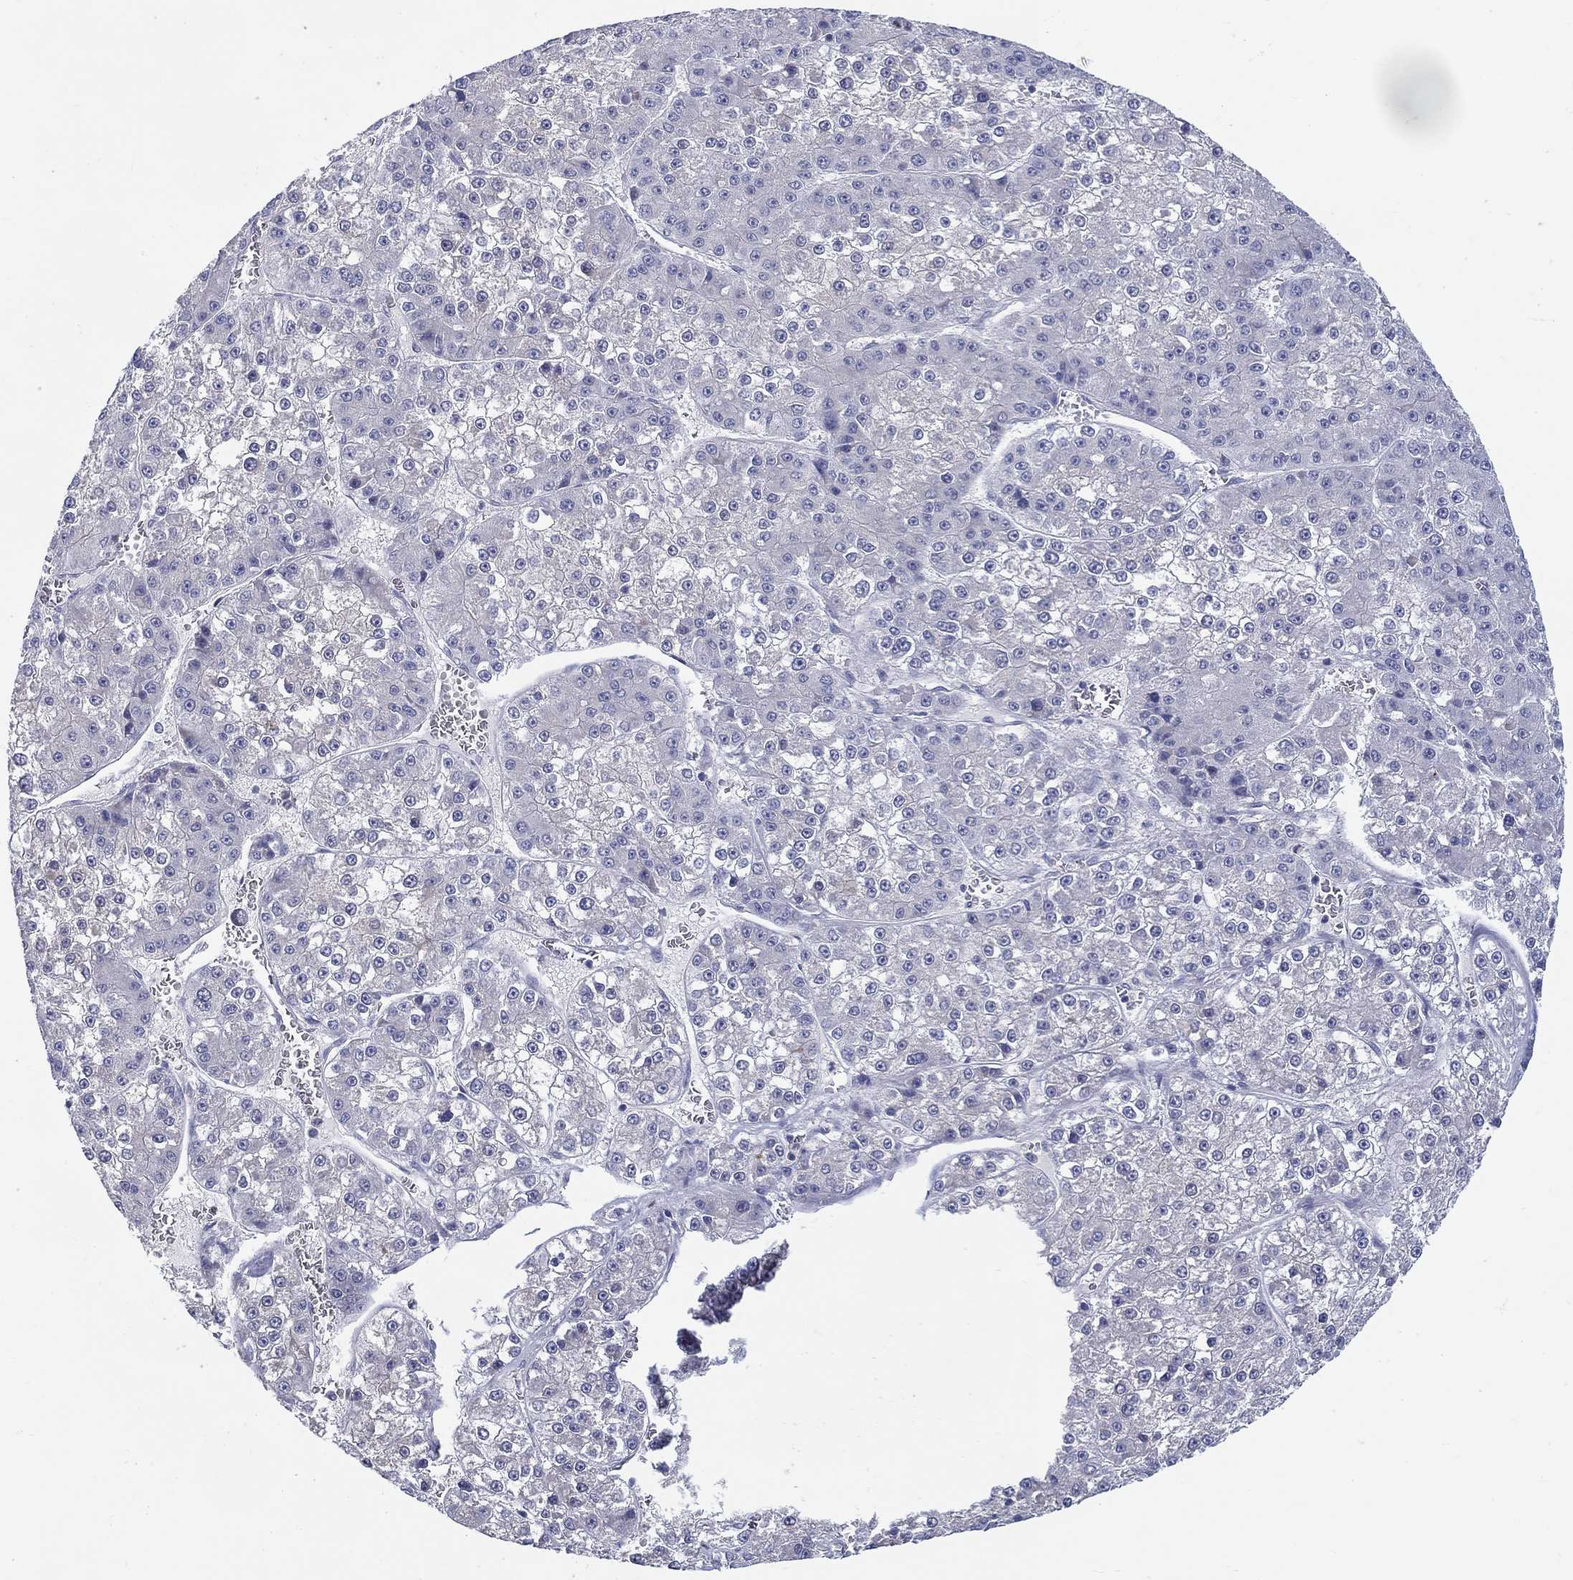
{"staining": {"intensity": "negative", "quantity": "none", "location": "none"}, "tissue": "liver cancer", "cell_type": "Tumor cells", "image_type": "cancer", "snomed": [{"axis": "morphology", "description": "Carcinoma, Hepatocellular, NOS"}, {"axis": "topography", "description": "Liver"}], "caption": "This is an IHC histopathology image of human liver cancer. There is no positivity in tumor cells.", "gene": "ABCA4", "patient": {"sex": "female", "age": 73}}